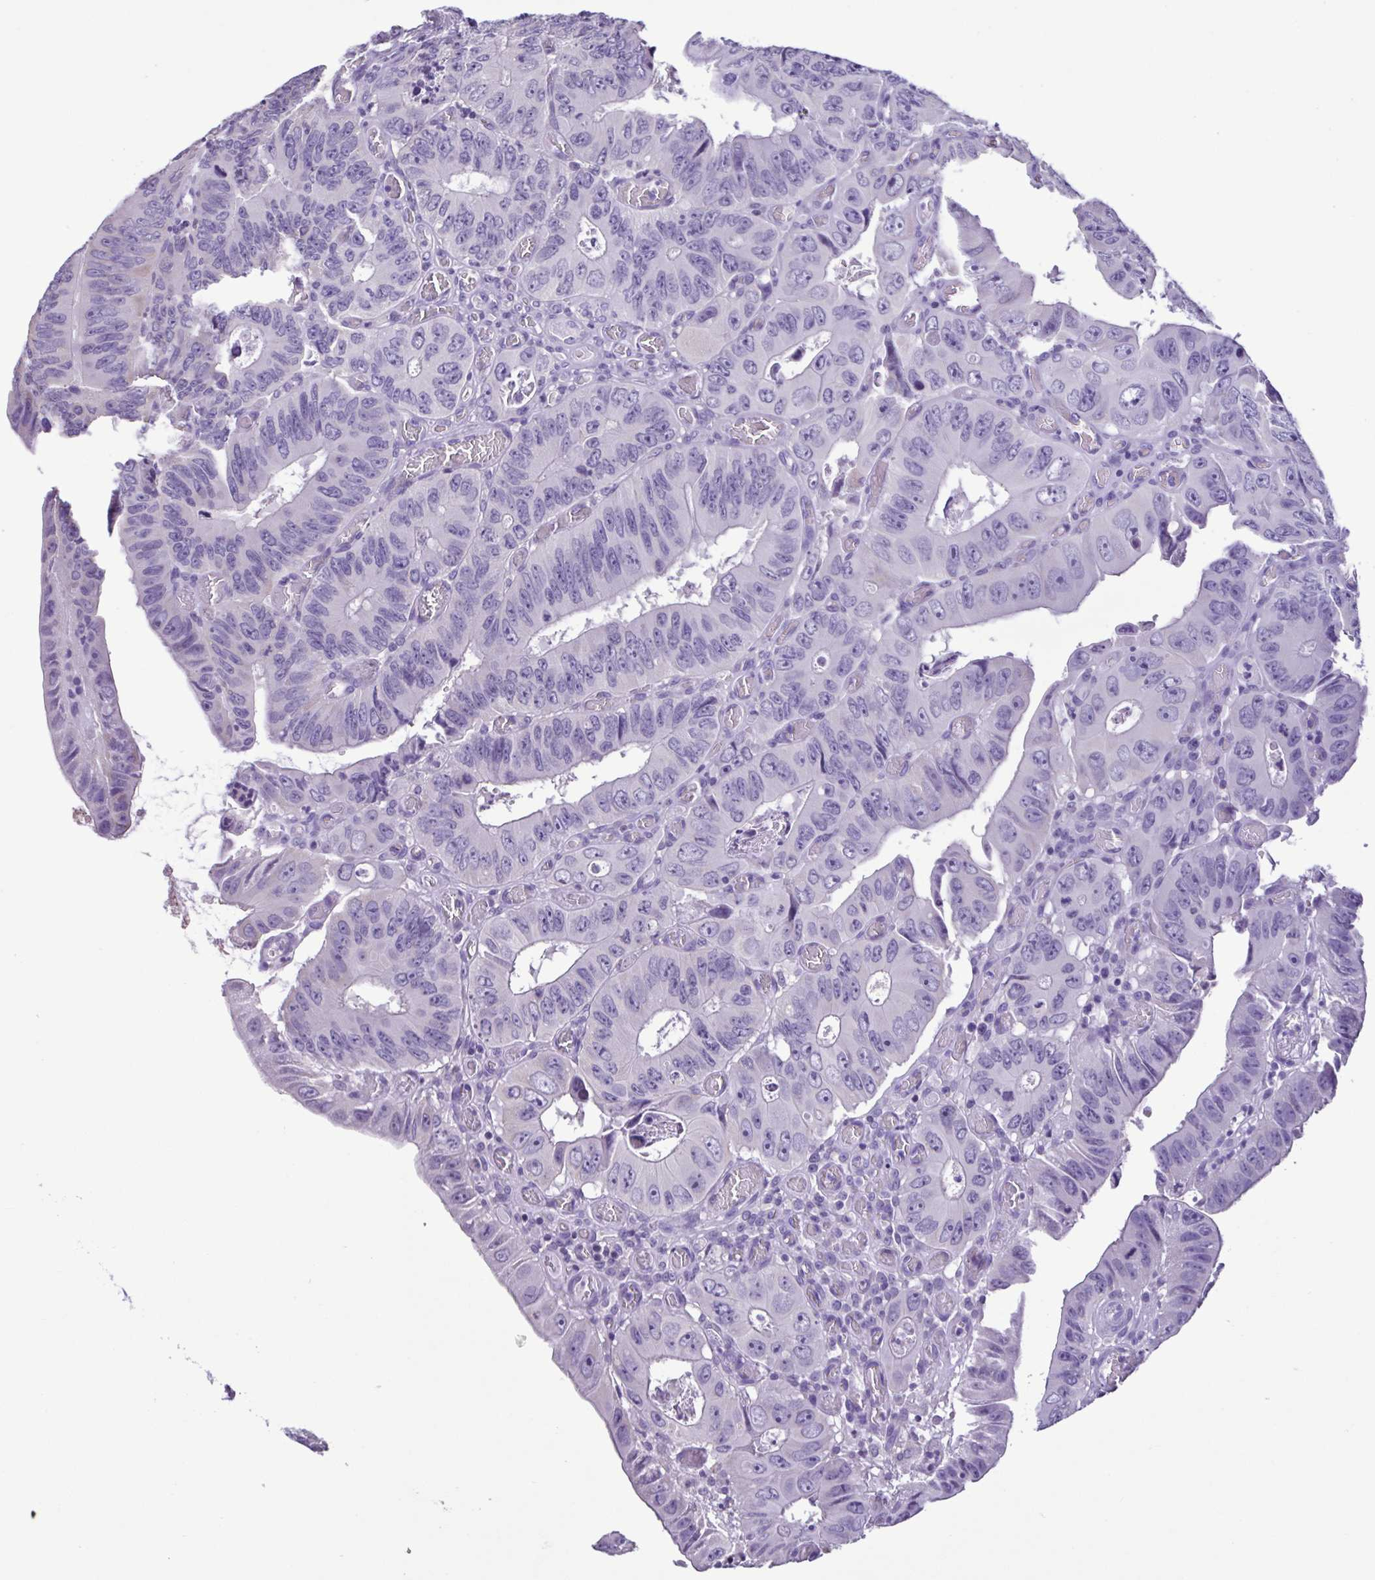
{"staining": {"intensity": "negative", "quantity": "none", "location": "none"}, "tissue": "colorectal cancer", "cell_type": "Tumor cells", "image_type": "cancer", "snomed": [{"axis": "morphology", "description": "Adenocarcinoma, NOS"}, {"axis": "topography", "description": "Colon"}], "caption": "Immunohistochemistry photomicrograph of neoplastic tissue: human colorectal cancer stained with DAB (3,3'-diaminobenzidine) shows no significant protein positivity in tumor cells.", "gene": "PLA2G4E", "patient": {"sex": "female", "age": 84}}